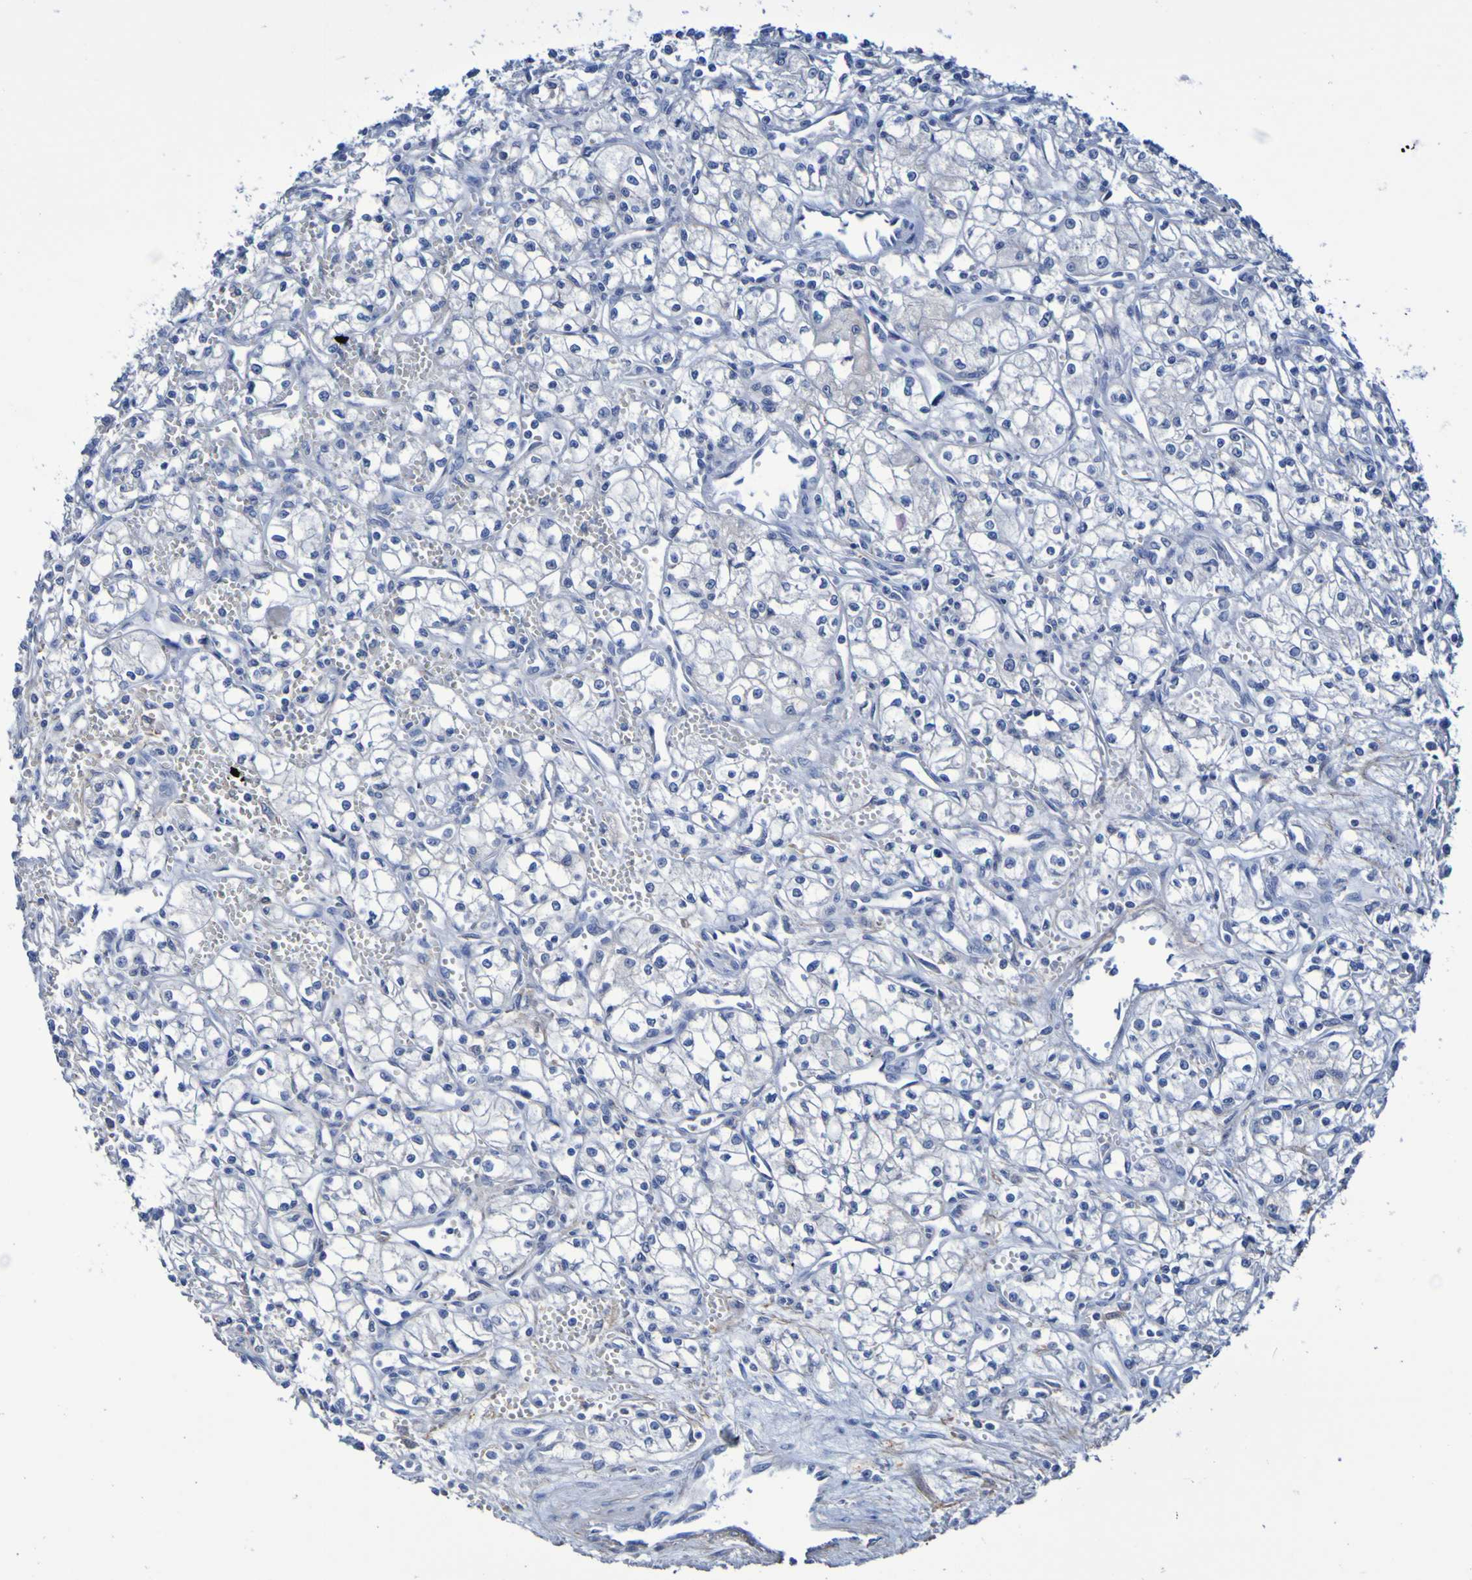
{"staining": {"intensity": "negative", "quantity": "none", "location": "none"}, "tissue": "renal cancer", "cell_type": "Tumor cells", "image_type": "cancer", "snomed": [{"axis": "morphology", "description": "Normal tissue, NOS"}, {"axis": "morphology", "description": "Adenocarcinoma, NOS"}, {"axis": "topography", "description": "Kidney"}], "caption": "Image shows no significant protein positivity in tumor cells of renal cancer.", "gene": "SGCB", "patient": {"sex": "male", "age": 59}}